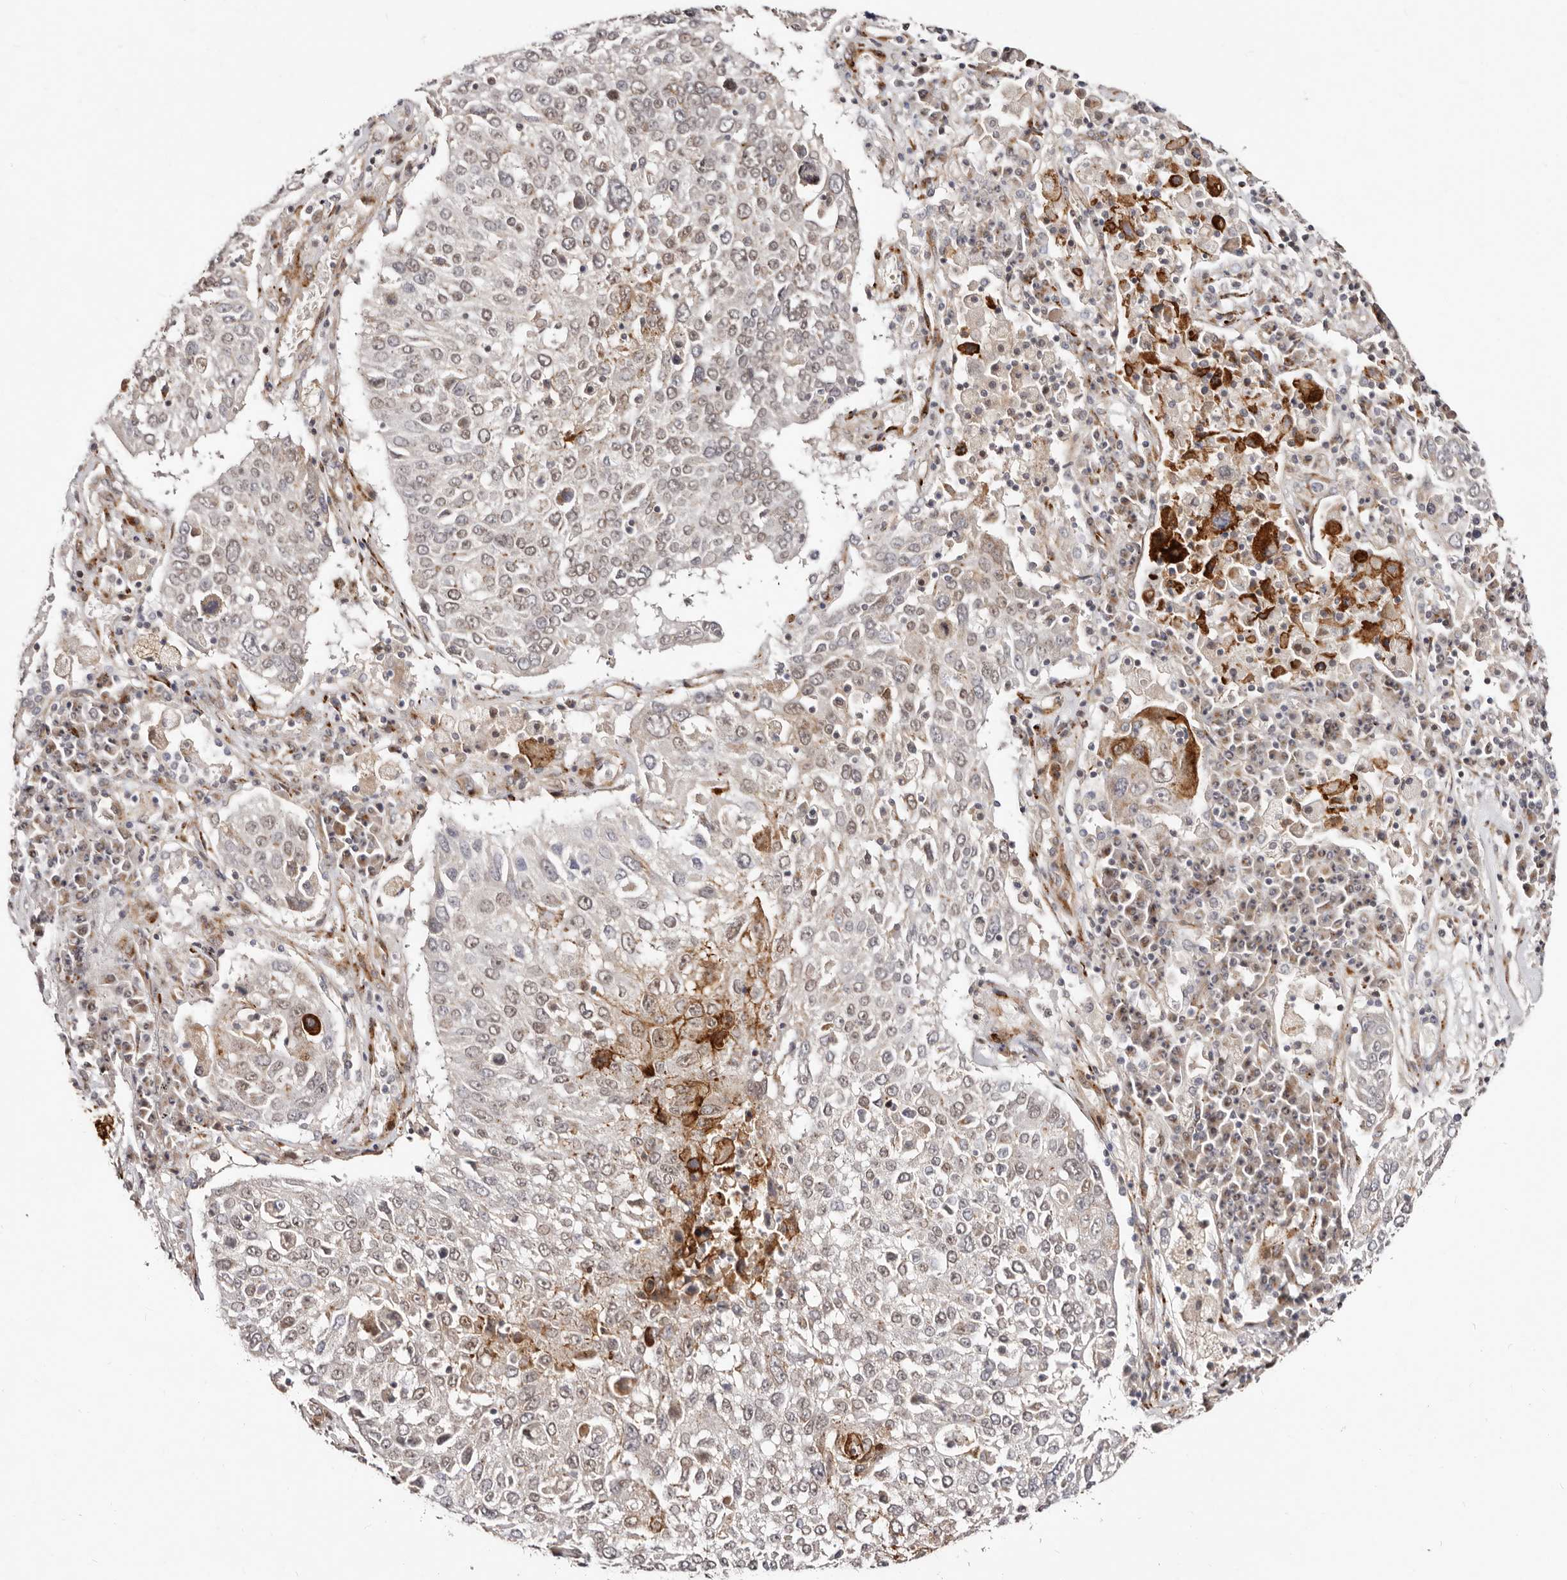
{"staining": {"intensity": "weak", "quantity": ">75%", "location": "nuclear"}, "tissue": "lung cancer", "cell_type": "Tumor cells", "image_type": "cancer", "snomed": [{"axis": "morphology", "description": "Squamous cell carcinoma, NOS"}, {"axis": "topography", "description": "Lung"}], "caption": "This is an image of immunohistochemistry (IHC) staining of lung cancer (squamous cell carcinoma), which shows weak staining in the nuclear of tumor cells.", "gene": "SRCAP", "patient": {"sex": "male", "age": 65}}